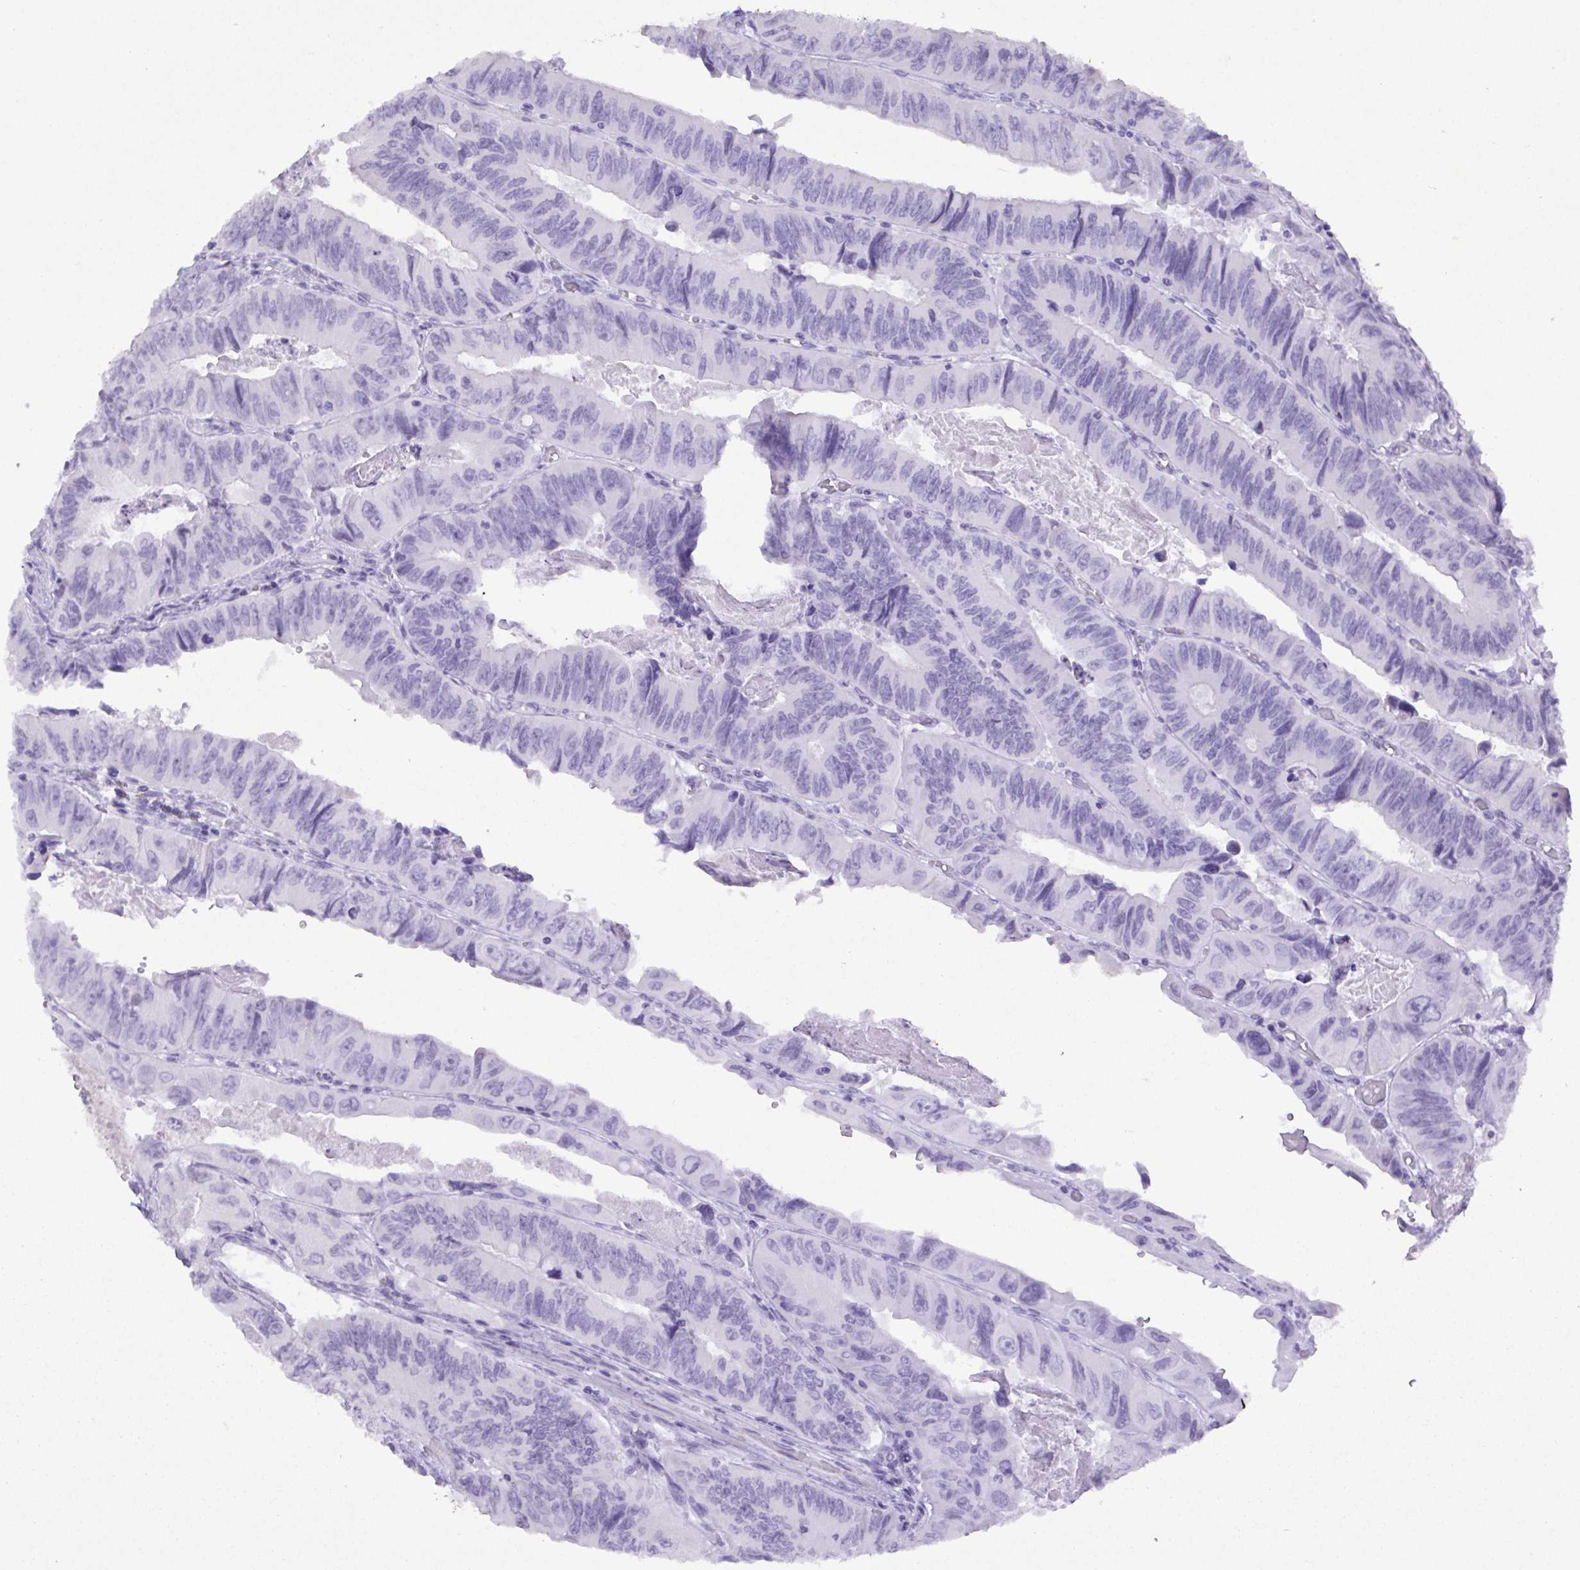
{"staining": {"intensity": "negative", "quantity": "none", "location": "none"}, "tissue": "colorectal cancer", "cell_type": "Tumor cells", "image_type": "cancer", "snomed": [{"axis": "morphology", "description": "Adenocarcinoma, NOS"}, {"axis": "topography", "description": "Colon"}], "caption": "The image shows no staining of tumor cells in colorectal adenocarcinoma. (DAB (3,3'-diaminobenzidine) IHC with hematoxylin counter stain).", "gene": "C4orf33", "patient": {"sex": "female", "age": 84}}